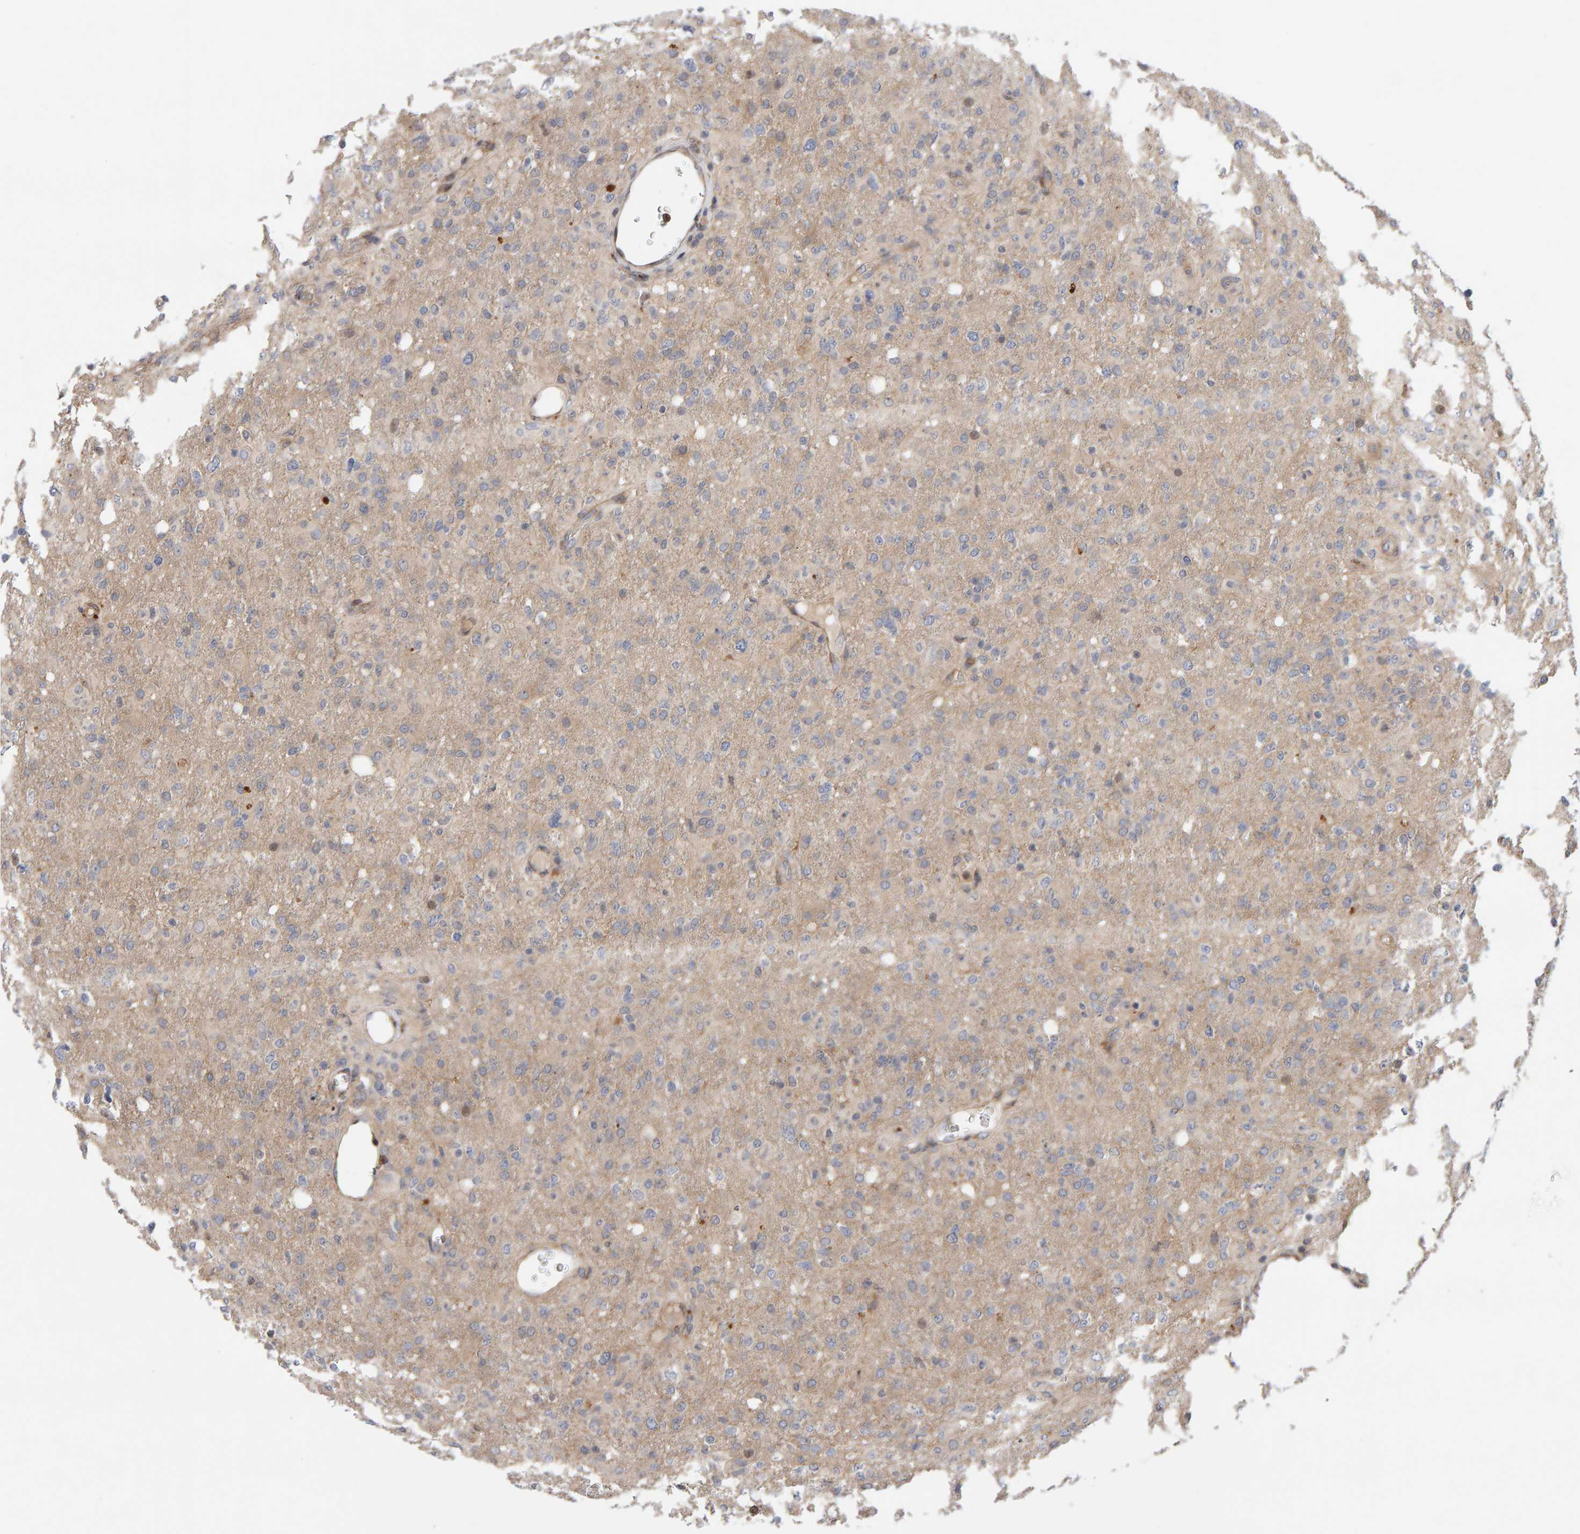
{"staining": {"intensity": "negative", "quantity": "none", "location": "none"}, "tissue": "glioma", "cell_type": "Tumor cells", "image_type": "cancer", "snomed": [{"axis": "morphology", "description": "Glioma, malignant, High grade"}, {"axis": "topography", "description": "Brain"}], "caption": "Human malignant glioma (high-grade) stained for a protein using IHC exhibits no expression in tumor cells.", "gene": "LZTS1", "patient": {"sex": "female", "age": 57}}